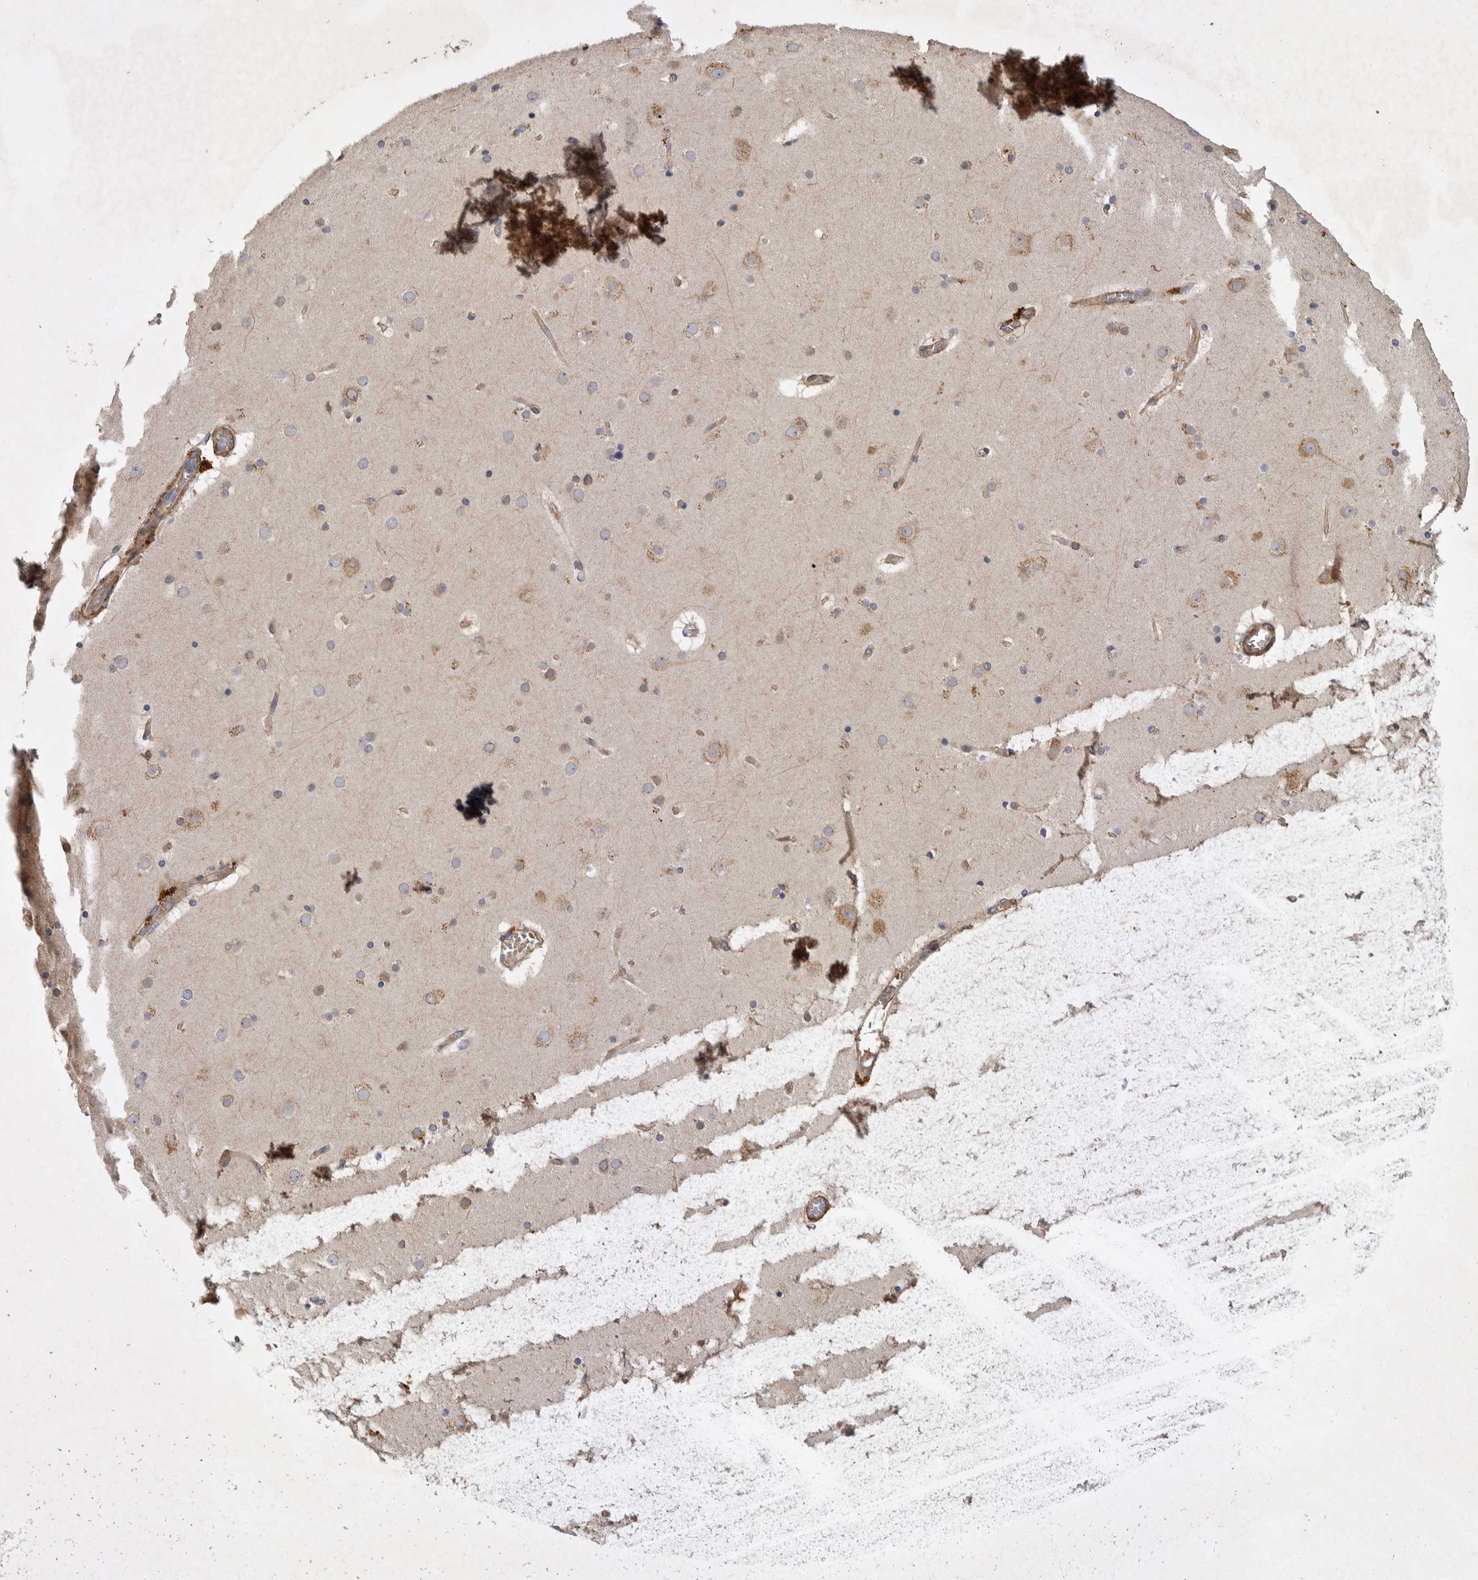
{"staining": {"intensity": "moderate", "quantity": "25%-75%", "location": "cytoplasmic/membranous"}, "tissue": "cerebral cortex", "cell_type": "Endothelial cells", "image_type": "normal", "snomed": [{"axis": "morphology", "description": "Normal tissue, NOS"}, {"axis": "topography", "description": "Cerebral cortex"}], "caption": "This image demonstrates unremarkable cerebral cortex stained with immunohistochemistry to label a protein in brown. The cytoplasmic/membranous of endothelial cells show moderate positivity for the protein. Nuclei are counter-stained blue.", "gene": "ANKFY1", "patient": {"sex": "male", "age": 57}}